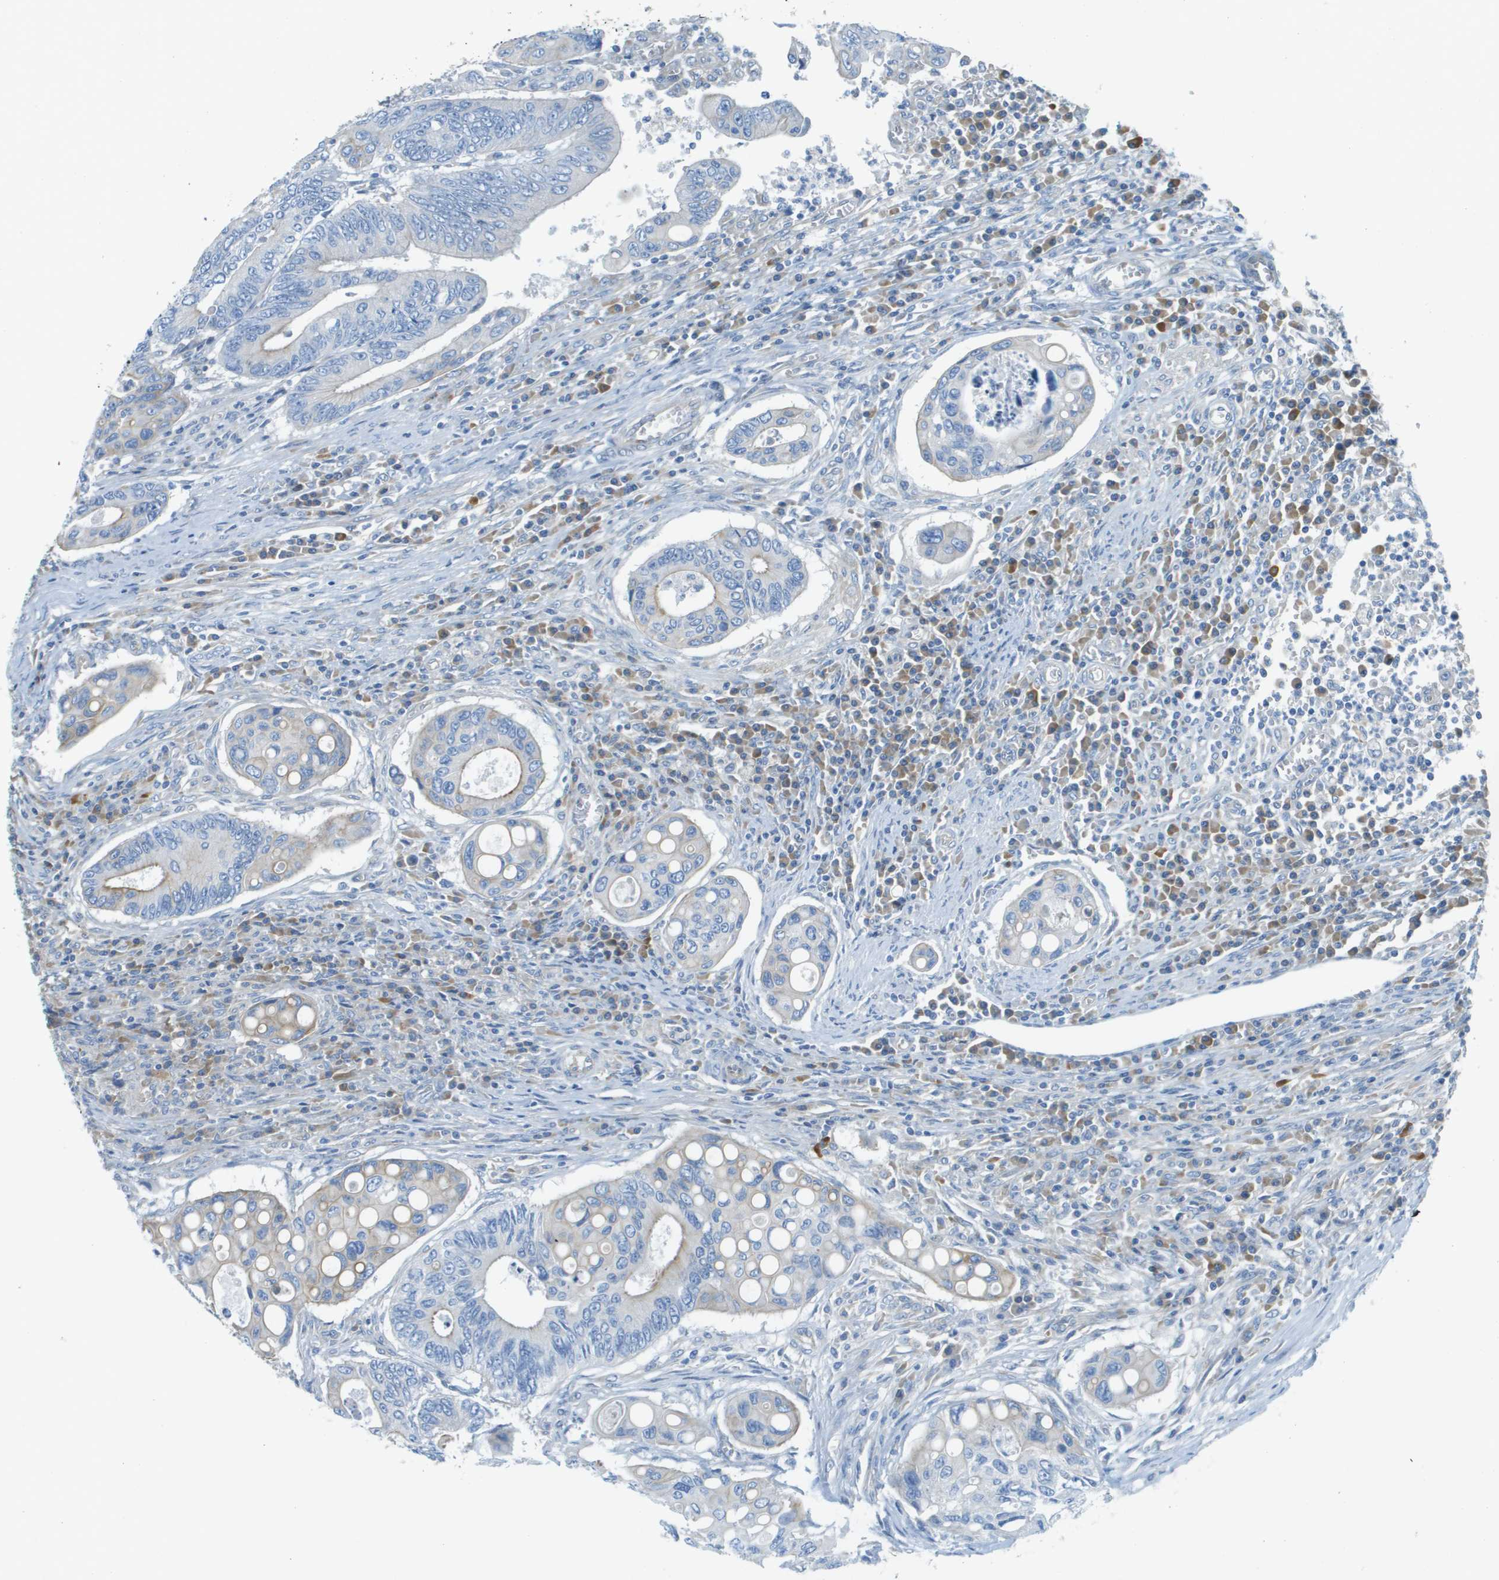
{"staining": {"intensity": "weak", "quantity": "25%-75%", "location": "cytoplasmic/membranous"}, "tissue": "colorectal cancer", "cell_type": "Tumor cells", "image_type": "cancer", "snomed": [{"axis": "morphology", "description": "Inflammation, NOS"}, {"axis": "morphology", "description": "Adenocarcinoma, NOS"}, {"axis": "topography", "description": "Colon"}], "caption": "Tumor cells demonstrate low levels of weak cytoplasmic/membranous expression in approximately 25%-75% of cells in human colorectal cancer (adenocarcinoma).", "gene": "DNAJB11", "patient": {"sex": "male", "age": 72}}